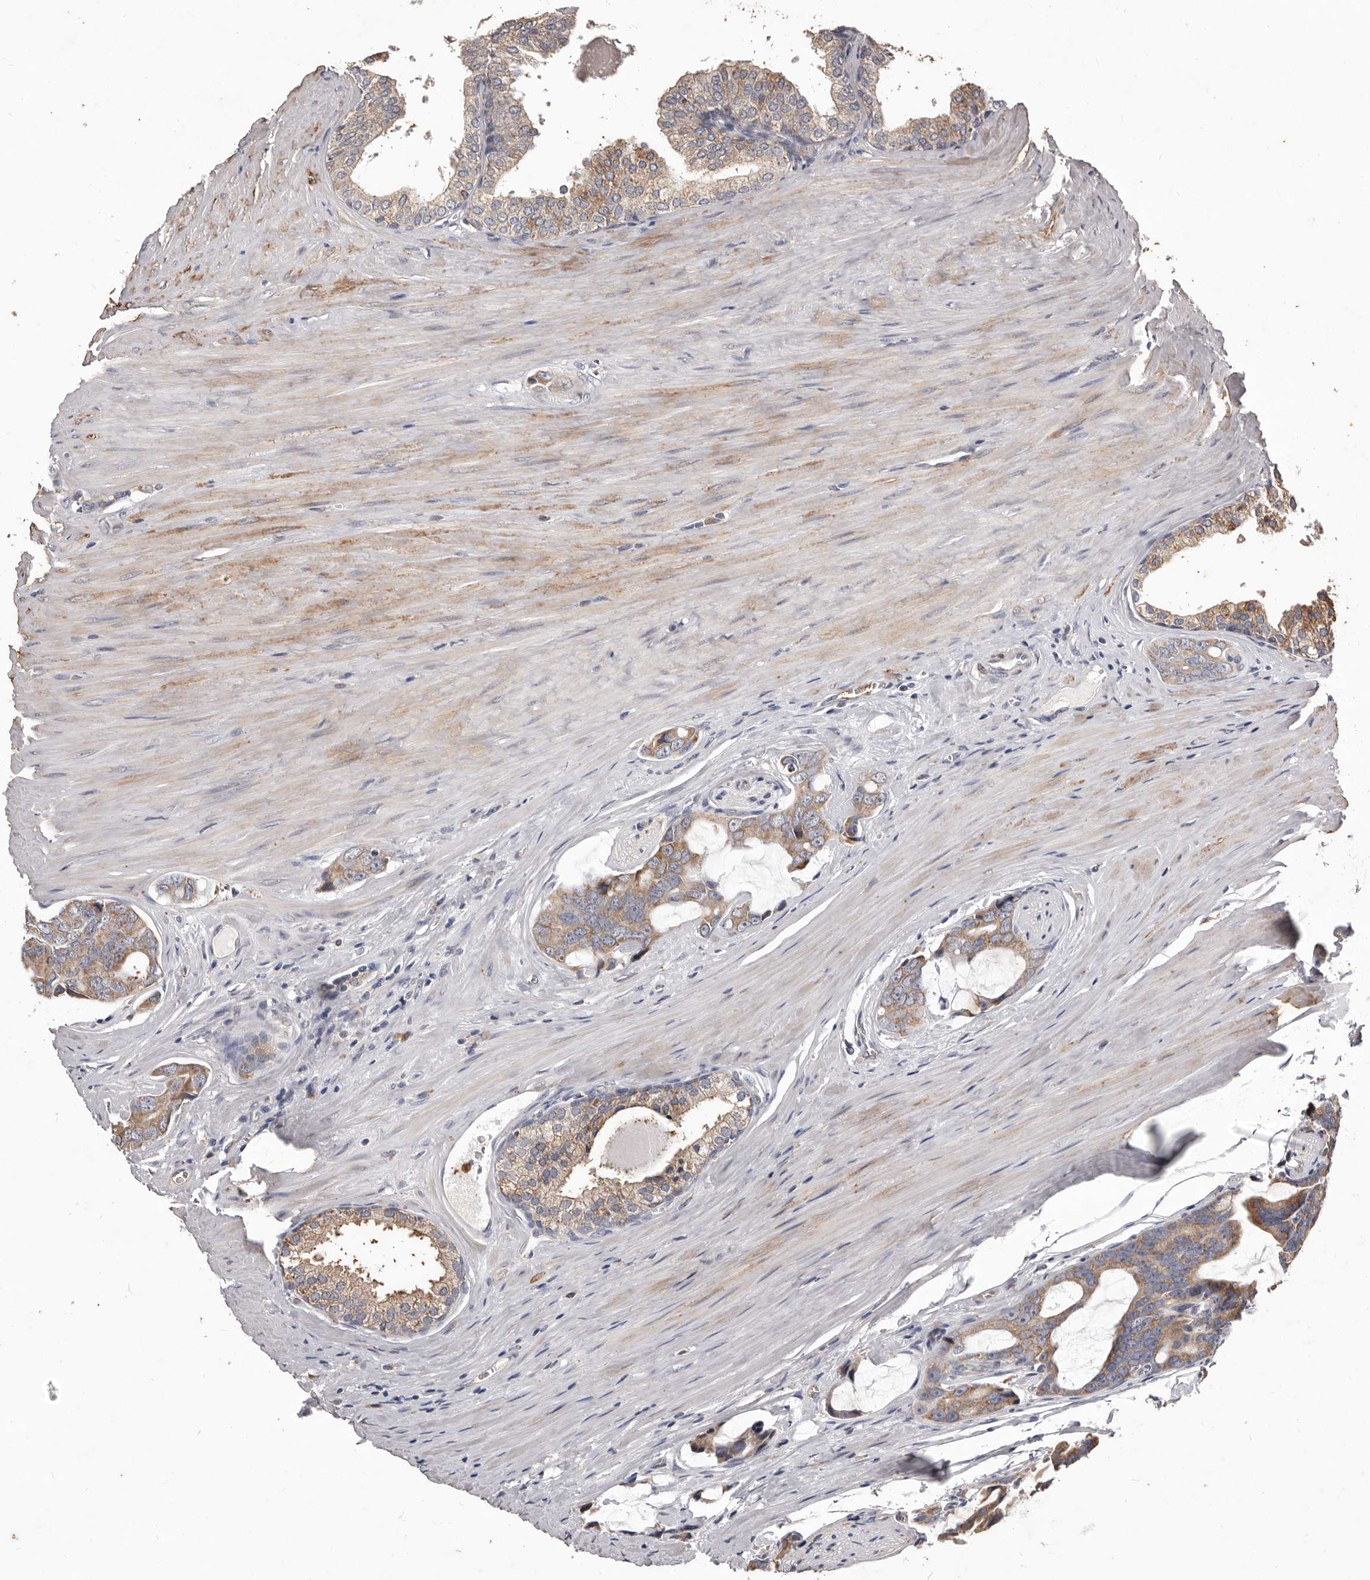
{"staining": {"intensity": "moderate", "quantity": ">75%", "location": "cytoplasmic/membranous"}, "tissue": "prostate cancer", "cell_type": "Tumor cells", "image_type": "cancer", "snomed": [{"axis": "morphology", "description": "Adenocarcinoma, Medium grade"}, {"axis": "topography", "description": "Prostate"}], "caption": "The immunohistochemical stain highlights moderate cytoplasmic/membranous positivity in tumor cells of prostate cancer (medium-grade adenocarcinoma) tissue.", "gene": "CXCL14", "patient": {"sex": "male", "age": 53}}